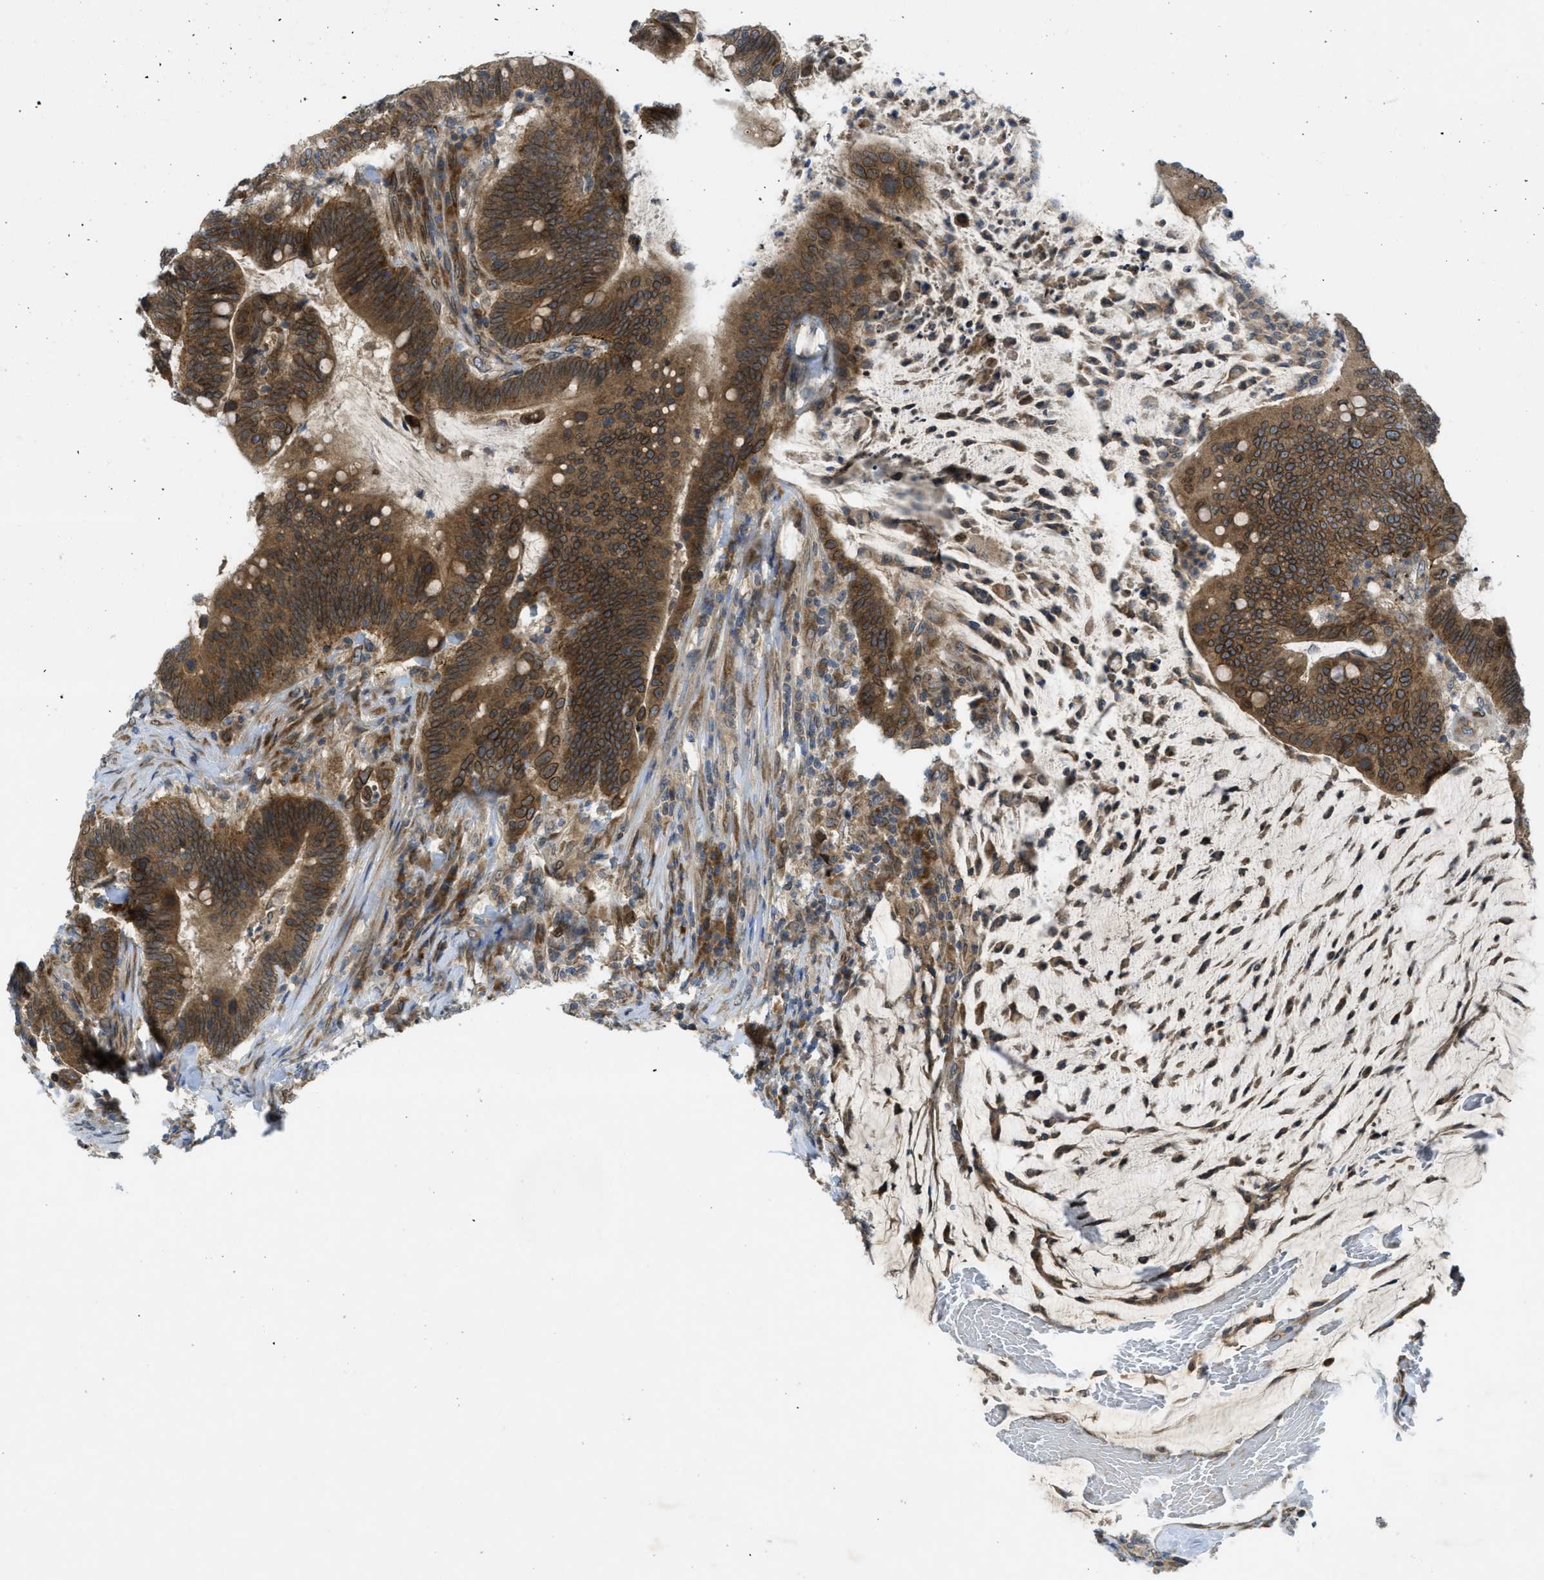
{"staining": {"intensity": "strong", "quantity": ">75%", "location": "cytoplasmic/membranous"}, "tissue": "colorectal cancer", "cell_type": "Tumor cells", "image_type": "cancer", "snomed": [{"axis": "morphology", "description": "Normal tissue, NOS"}, {"axis": "morphology", "description": "Adenocarcinoma, NOS"}, {"axis": "topography", "description": "Colon"}], "caption": "Adenocarcinoma (colorectal) stained with immunohistochemistry demonstrates strong cytoplasmic/membranous expression in about >75% of tumor cells. The staining was performed using DAB (3,3'-diaminobenzidine) to visualize the protein expression in brown, while the nuclei were stained in blue with hematoxylin (Magnification: 20x).", "gene": "EIF2AK3", "patient": {"sex": "female", "age": 66}}